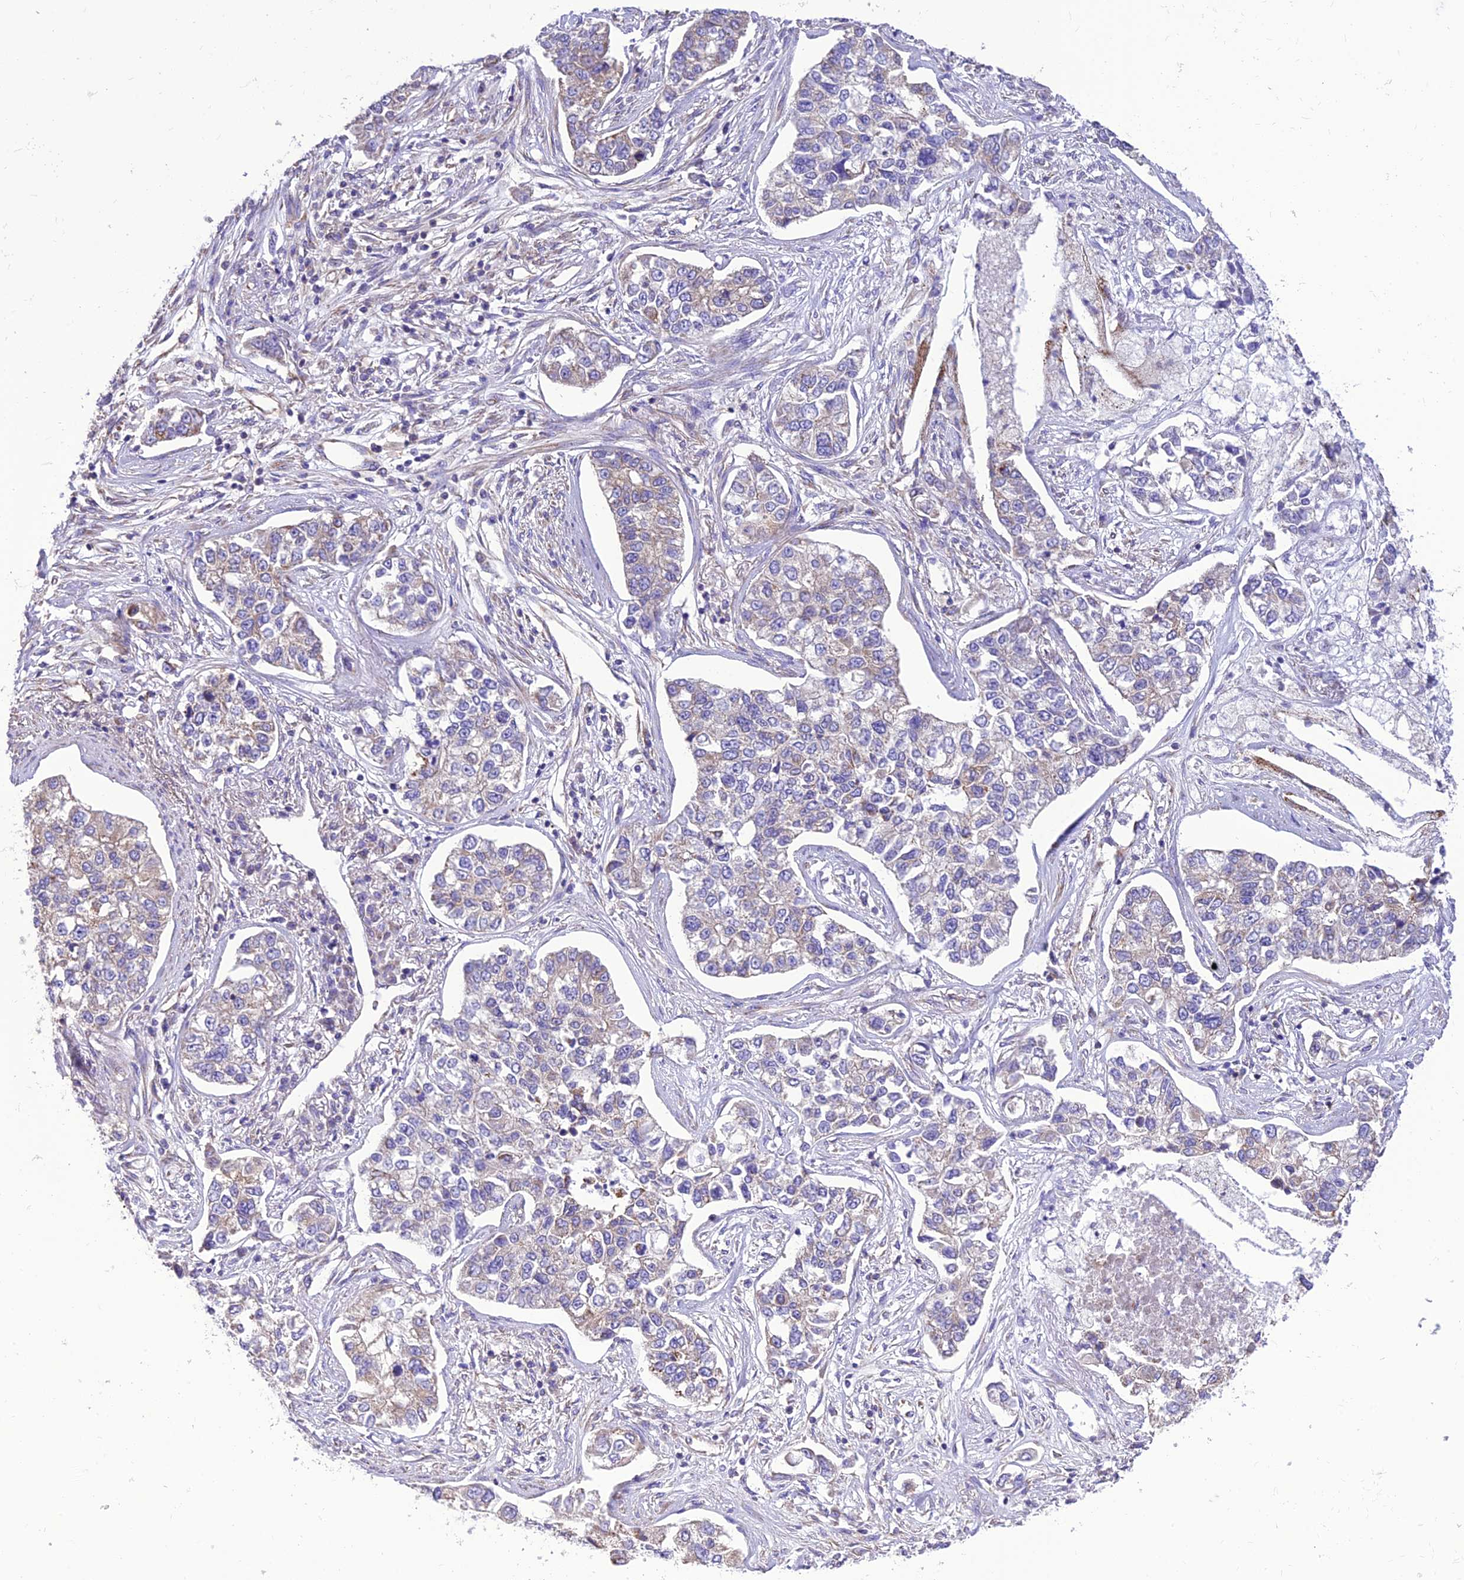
{"staining": {"intensity": "weak", "quantity": "<25%", "location": "cytoplasmic/membranous"}, "tissue": "lung cancer", "cell_type": "Tumor cells", "image_type": "cancer", "snomed": [{"axis": "morphology", "description": "Adenocarcinoma, NOS"}, {"axis": "topography", "description": "Lung"}], "caption": "IHC histopathology image of neoplastic tissue: lung cancer stained with DAB (3,3'-diaminobenzidine) displays no significant protein positivity in tumor cells.", "gene": "MAP3K12", "patient": {"sex": "male", "age": 49}}